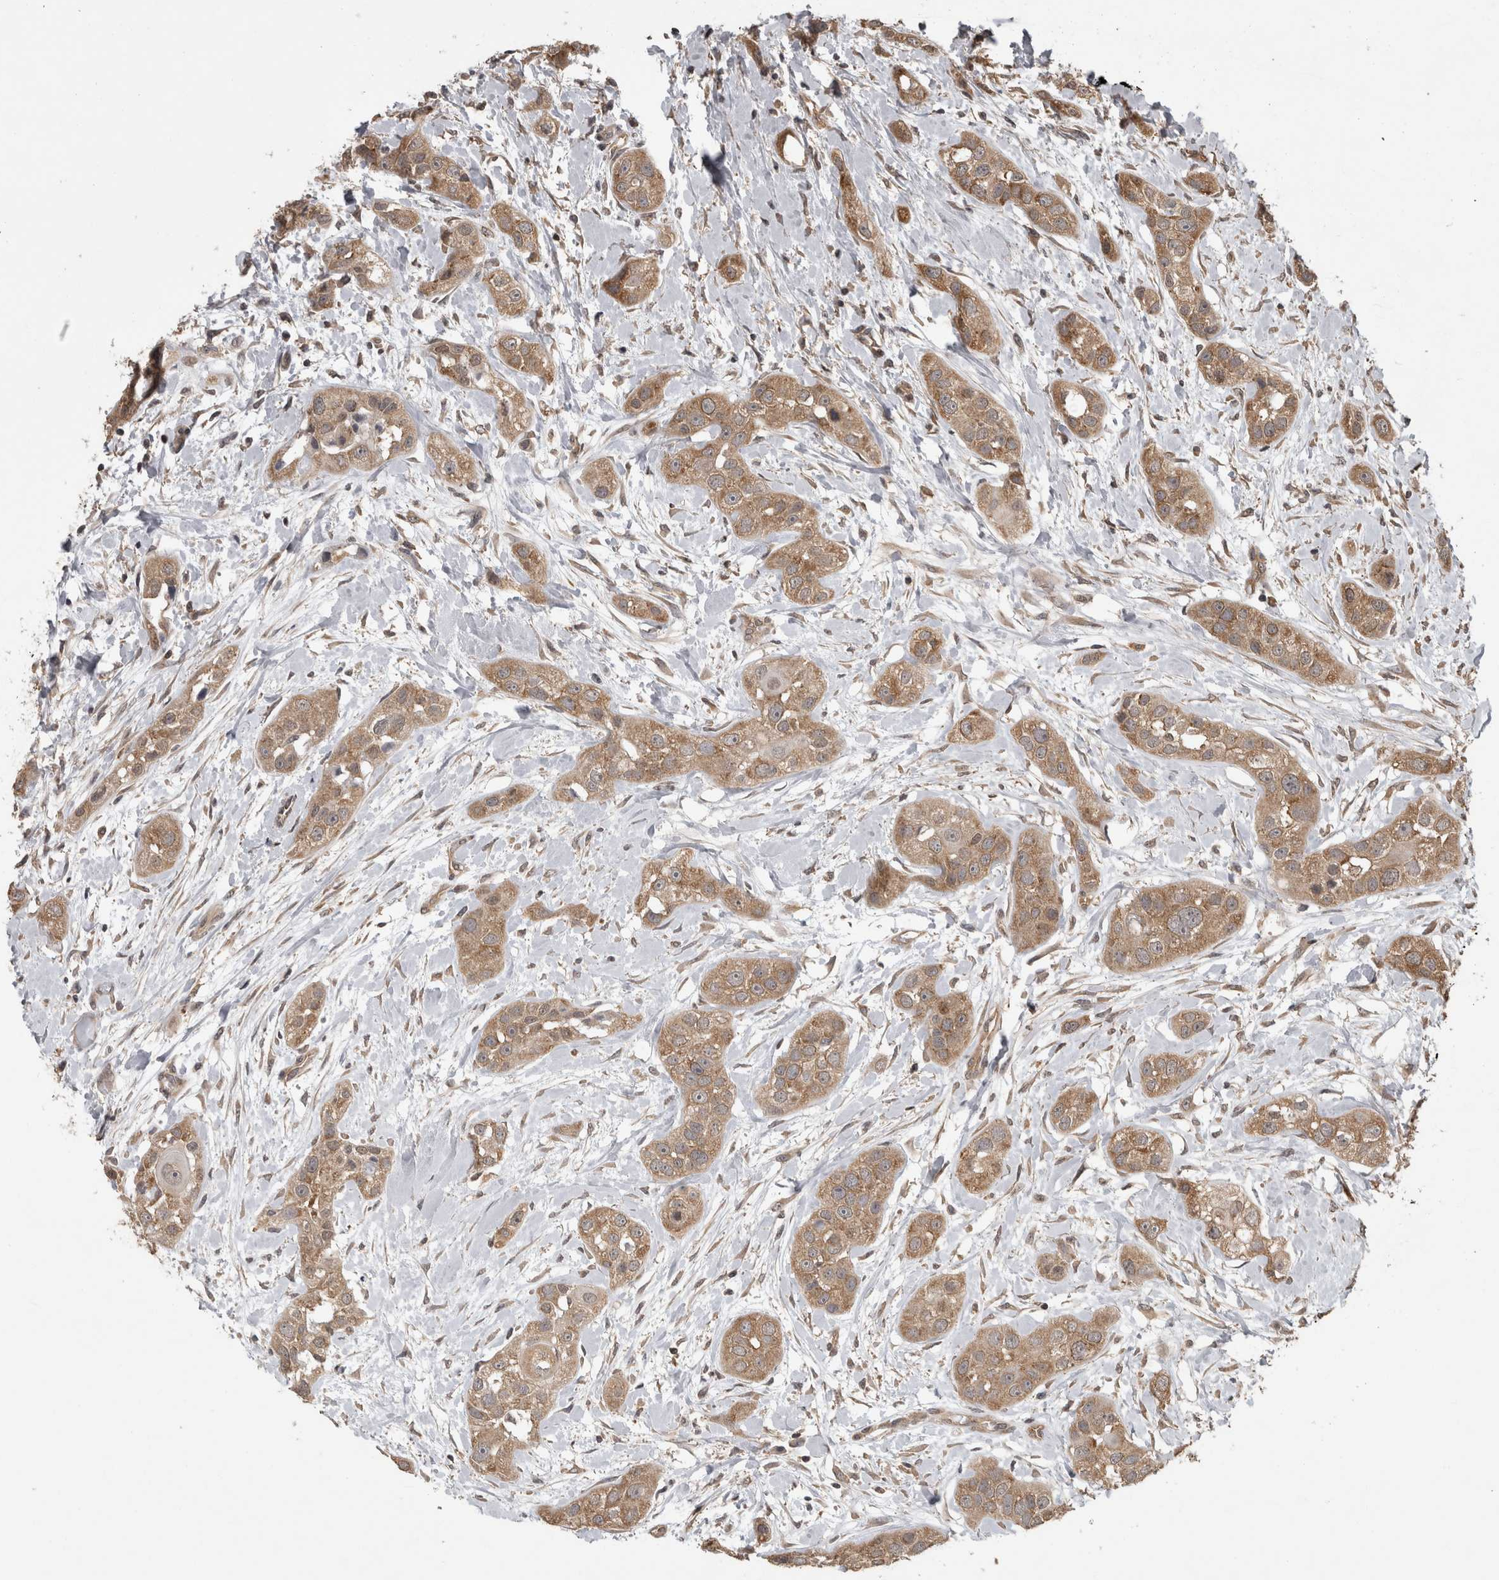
{"staining": {"intensity": "moderate", "quantity": ">75%", "location": "cytoplasmic/membranous"}, "tissue": "head and neck cancer", "cell_type": "Tumor cells", "image_type": "cancer", "snomed": [{"axis": "morphology", "description": "Normal tissue, NOS"}, {"axis": "morphology", "description": "Squamous cell carcinoma, NOS"}, {"axis": "topography", "description": "Skeletal muscle"}, {"axis": "topography", "description": "Head-Neck"}], "caption": "IHC of head and neck cancer displays medium levels of moderate cytoplasmic/membranous expression in approximately >75% of tumor cells.", "gene": "ATXN2", "patient": {"sex": "male", "age": 51}}